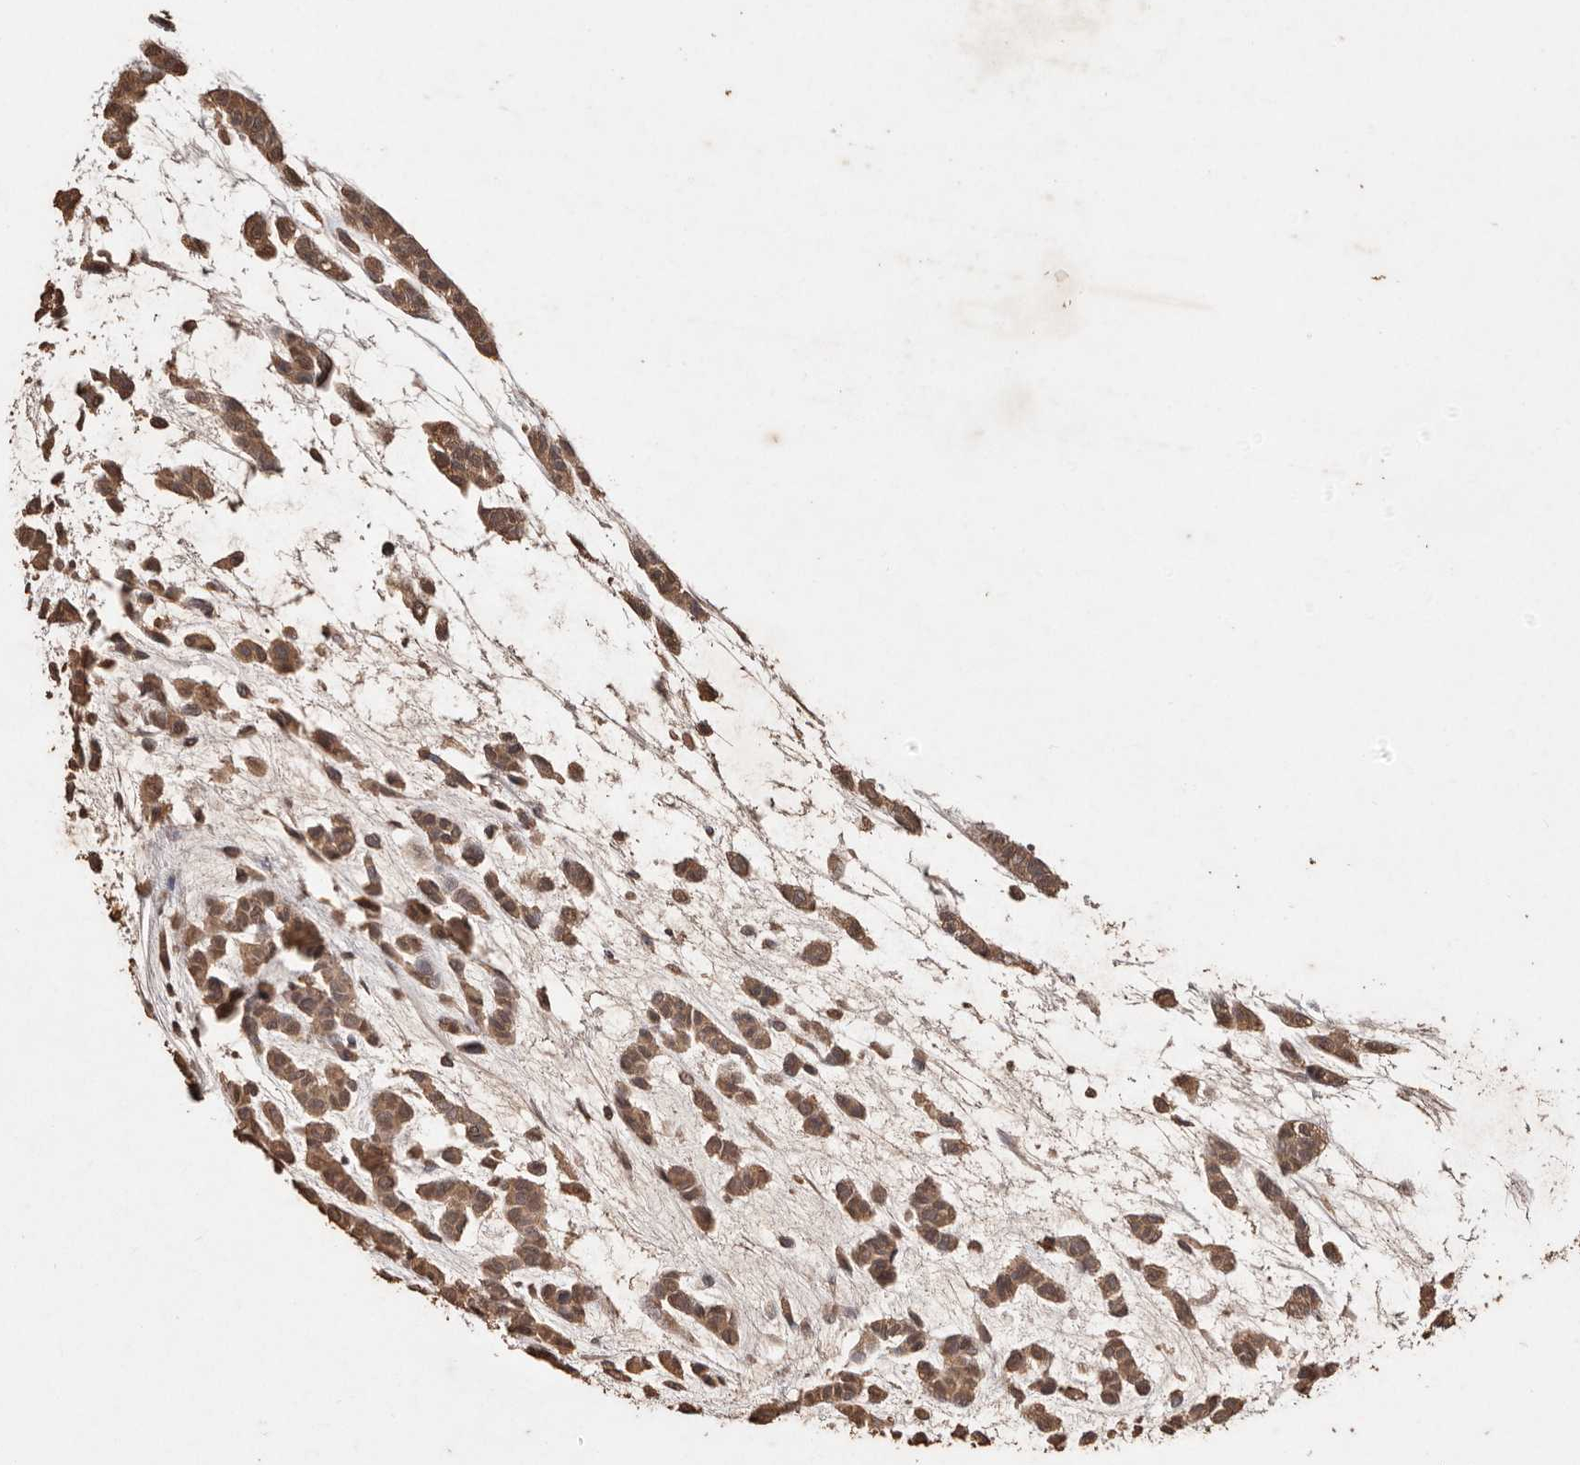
{"staining": {"intensity": "moderate", "quantity": ">75%", "location": "cytoplasmic/membranous"}, "tissue": "head and neck cancer", "cell_type": "Tumor cells", "image_type": "cancer", "snomed": [{"axis": "morphology", "description": "Adenocarcinoma, NOS"}, {"axis": "morphology", "description": "Adenoma, NOS"}, {"axis": "topography", "description": "Head-Neck"}], "caption": "A medium amount of moderate cytoplasmic/membranous staining is appreciated in approximately >75% of tumor cells in head and neck cancer tissue.", "gene": "PKDCC", "patient": {"sex": "female", "age": 55}}